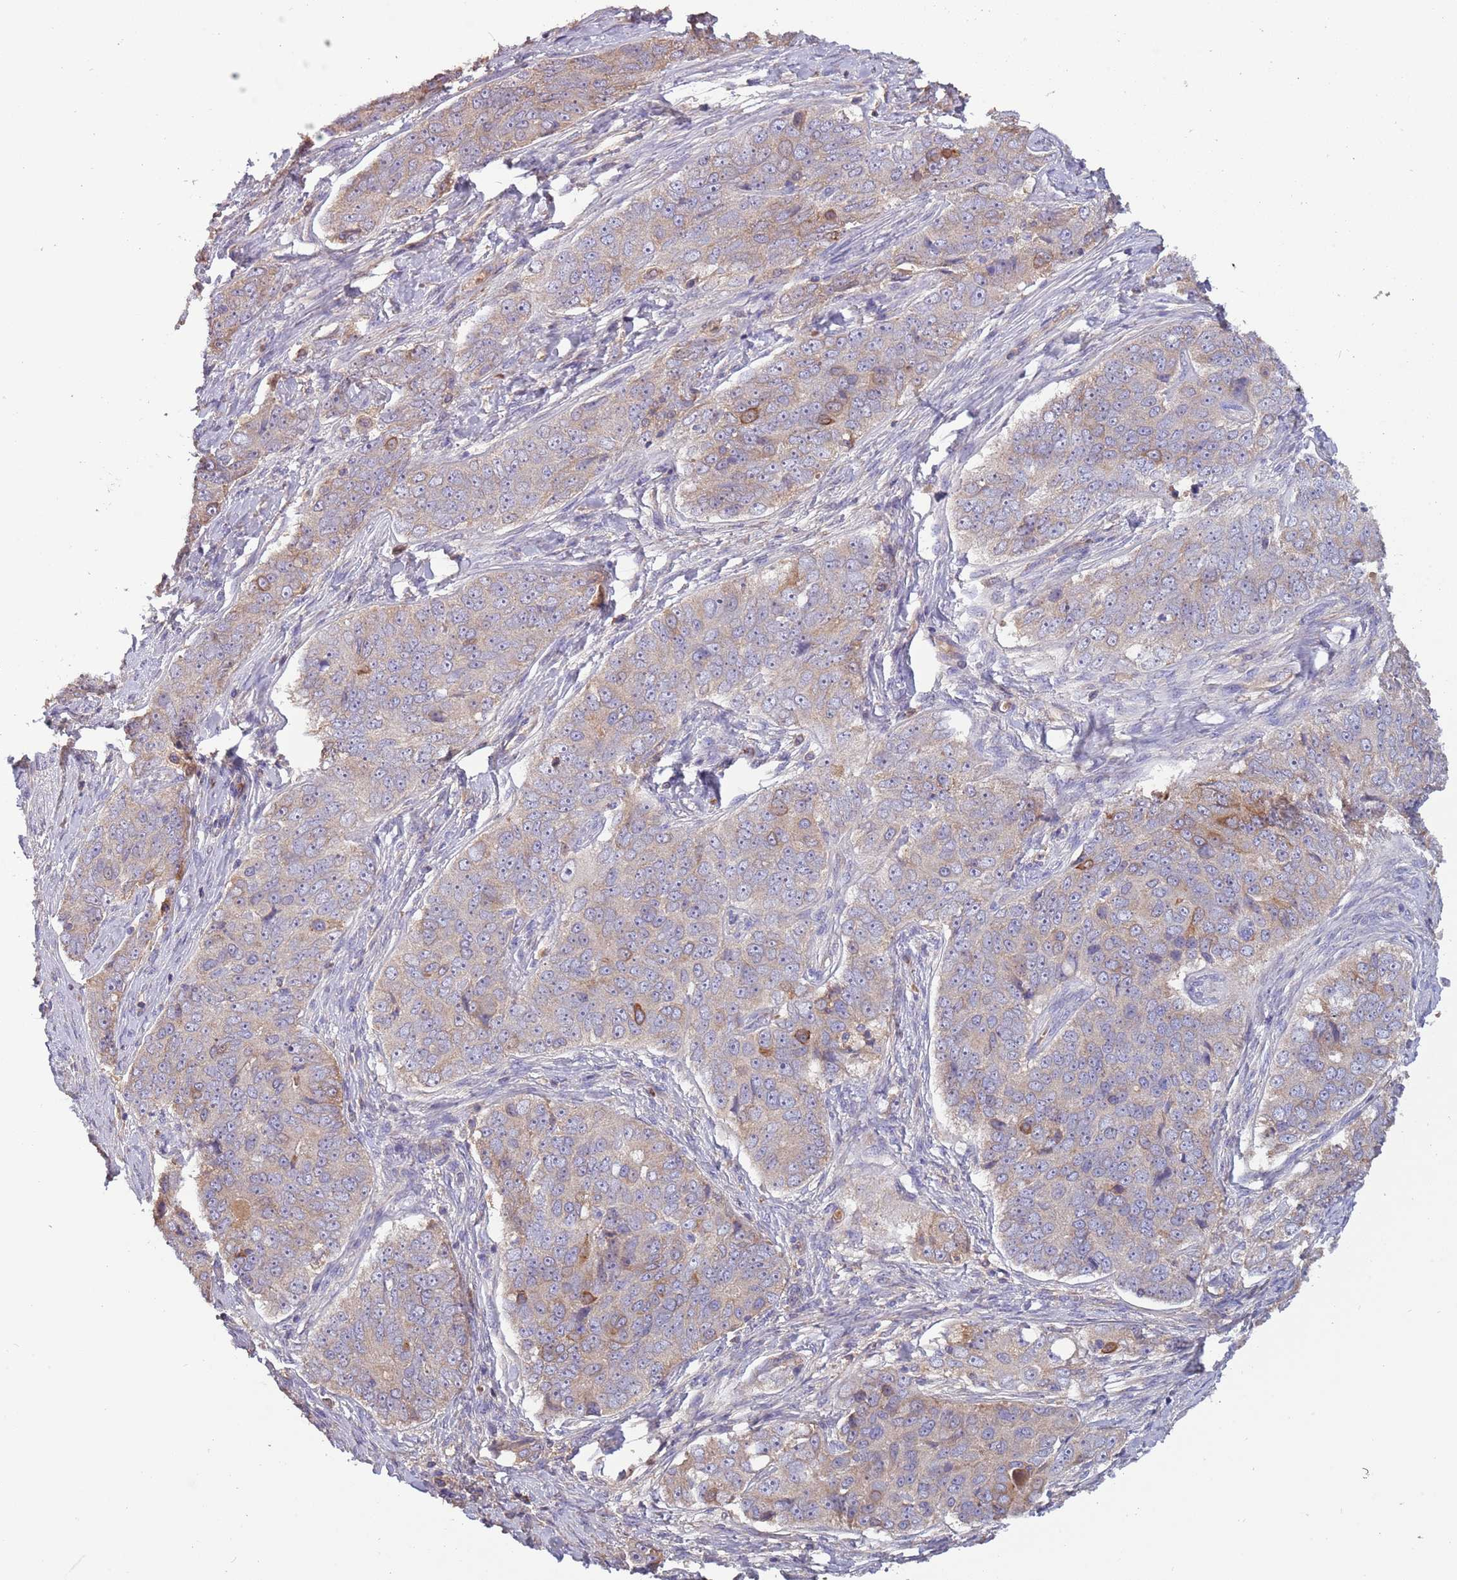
{"staining": {"intensity": "moderate", "quantity": "<25%", "location": "cytoplasmic/membranous"}, "tissue": "ovarian cancer", "cell_type": "Tumor cells", "image_type": "cancer", "snomed": [{"axis": "morphology", "description": "Carcinoma, endometroid"}, {"axis": "topography", "description": "Ovary"}], "caption": "A micrograph showing moderate cytoplasmic/membranous positivity in approximately <25% of tumor cells in ovarian cancer (endometroid carcinoma), as visualized by brown immunohistochemical staining.", "gene": "TRMO", "patient": {"sex": "female", "age": 51}}